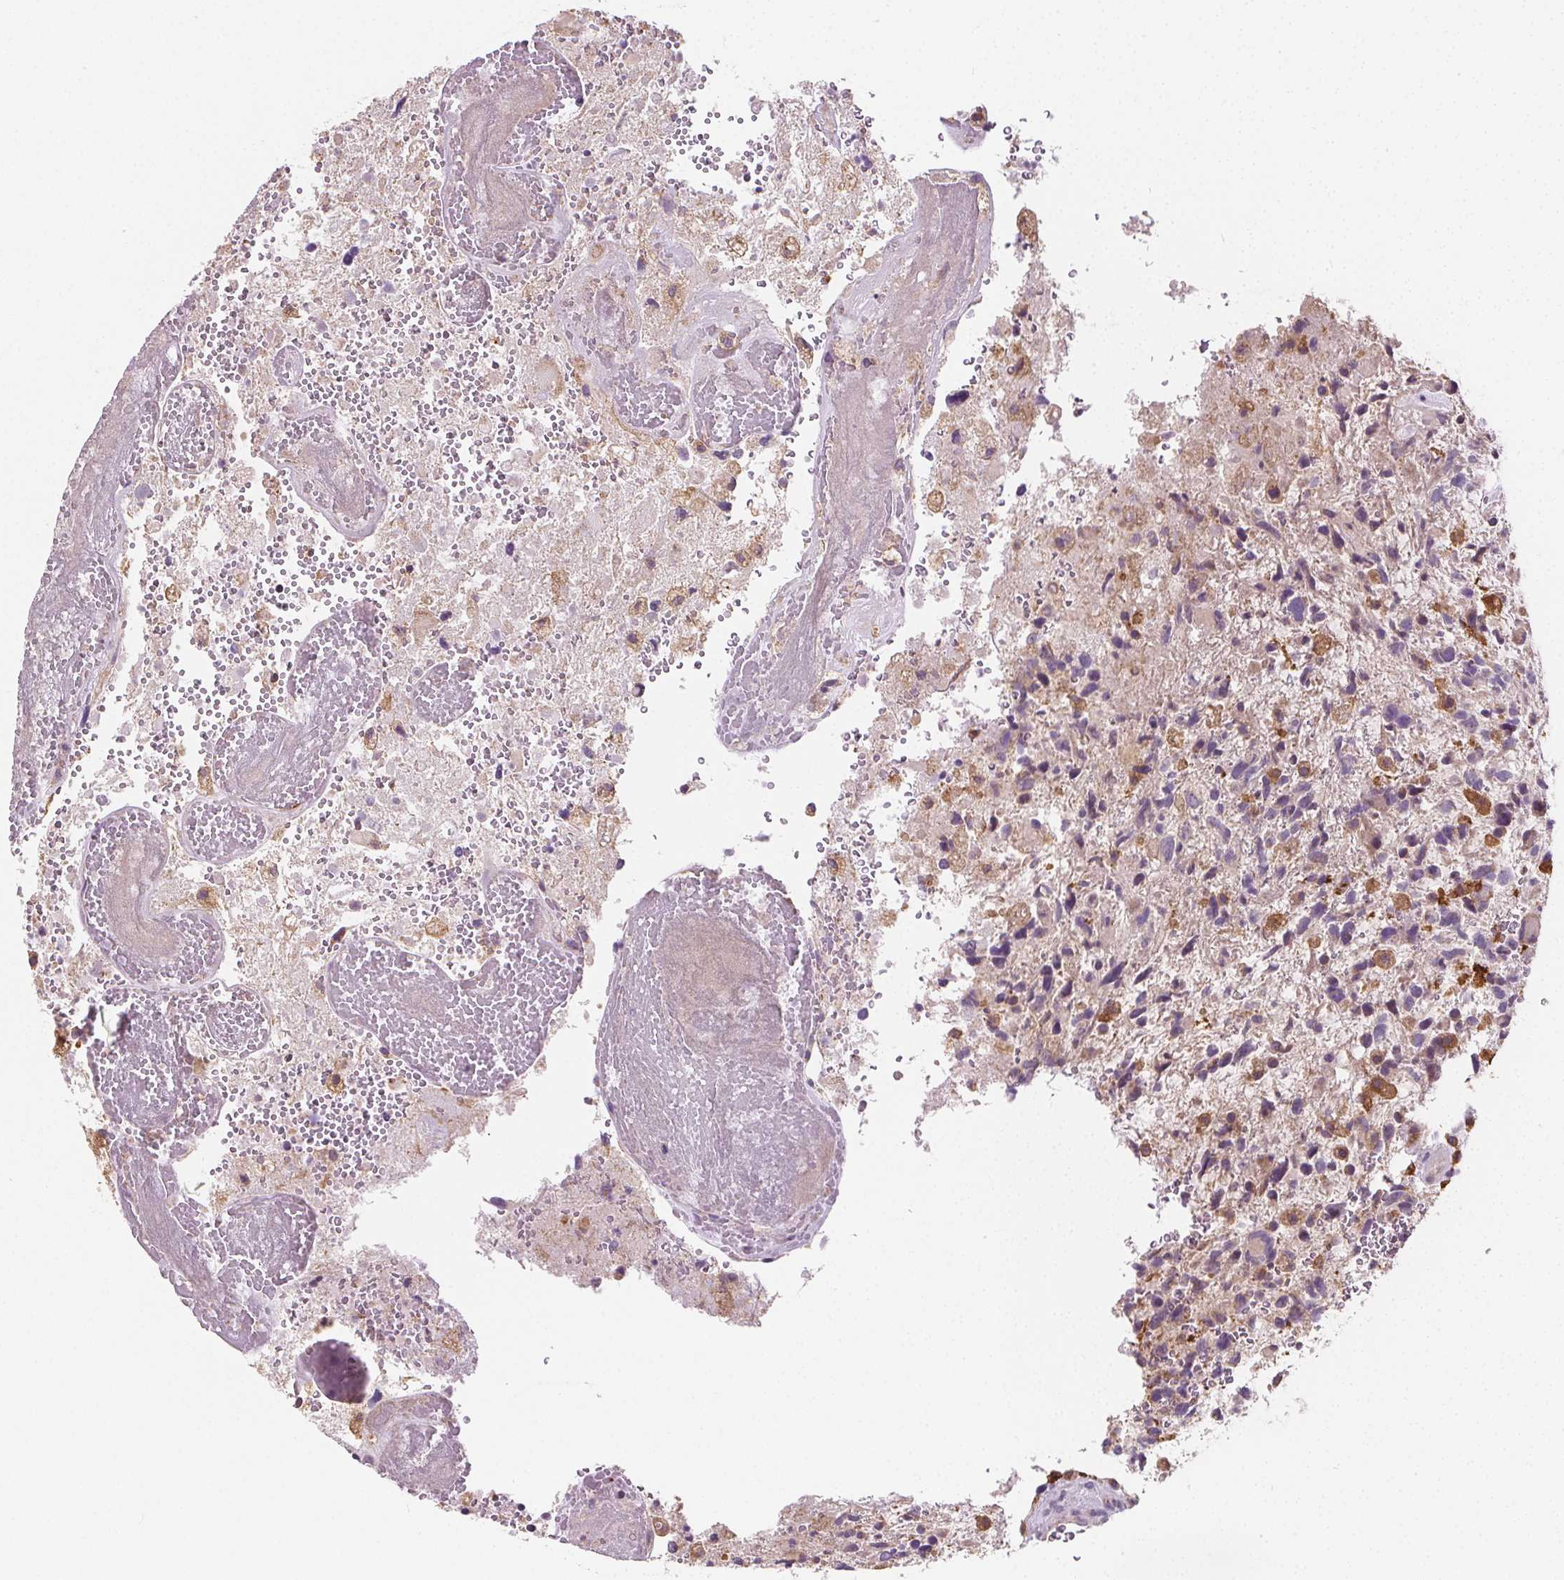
{"staining": {"intensity": "negative", "quantity": "none", "location": "none"}, "tissue": "glioma", "cell_type": "Tumor cells", "image_type": "cancer", "snomed": [{"axis": "morphology", "description": "Glioma, malignant, High grade"}, {"axis": "topography", "description": "Brain"}], "caption": "This histopathology image is of malignant glioma (high-grade) stained with immunohistochemistry (IHC) to label a protein in brown with the nuclei are counter-stained blue. There is no expression in tumor cells.", "gene": "RAB20", "patient": {"sex": "female", "age": 71}}